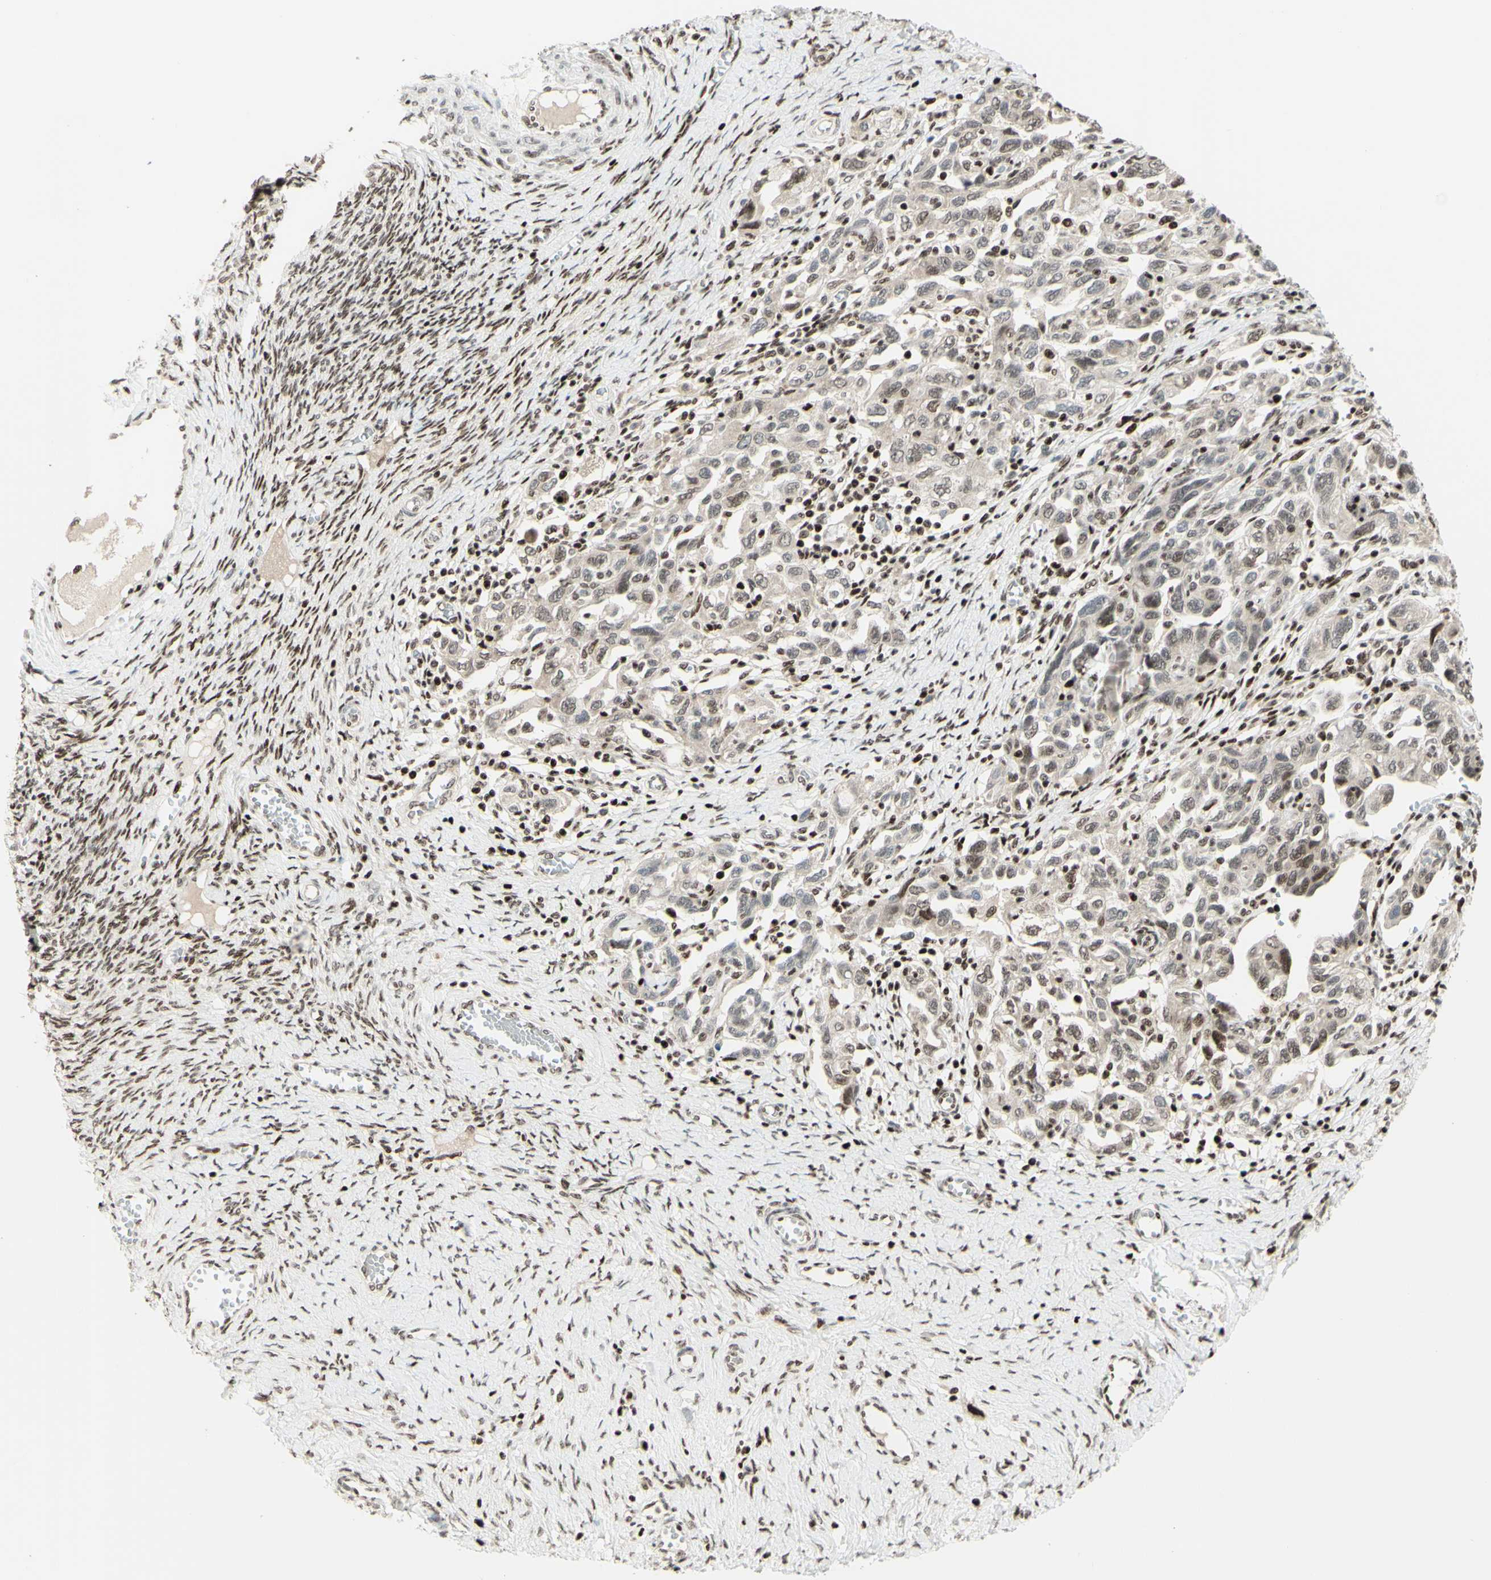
{"staining": {"intensity": "moderate", "quantity": "25%-75%", "location": "cytoplasmic/membranous,nuclear"}, "tissue": "ovarian cancer", "cell_type": "Tumor cells", "image_type": "cancer", "snomed": [{"axis": "morphology", "description": "Carcinoma, NOS"}, {"axis": "morphology", "description": "Cystadenocarcinoma, serous, NOS"}, {"axis": "topography", "description": "Ovary"}], "caption": "Immunohistochemical staining of human ovarian cancer (serous cystadenocarcinoma) demonstrates medium levels of moderate cytoplasmic/membranous and nuclear positivity in about 25%-75% of tumor cells.", "gene": "CDKL5", "patient": {"sex": "female", "age": 69}}